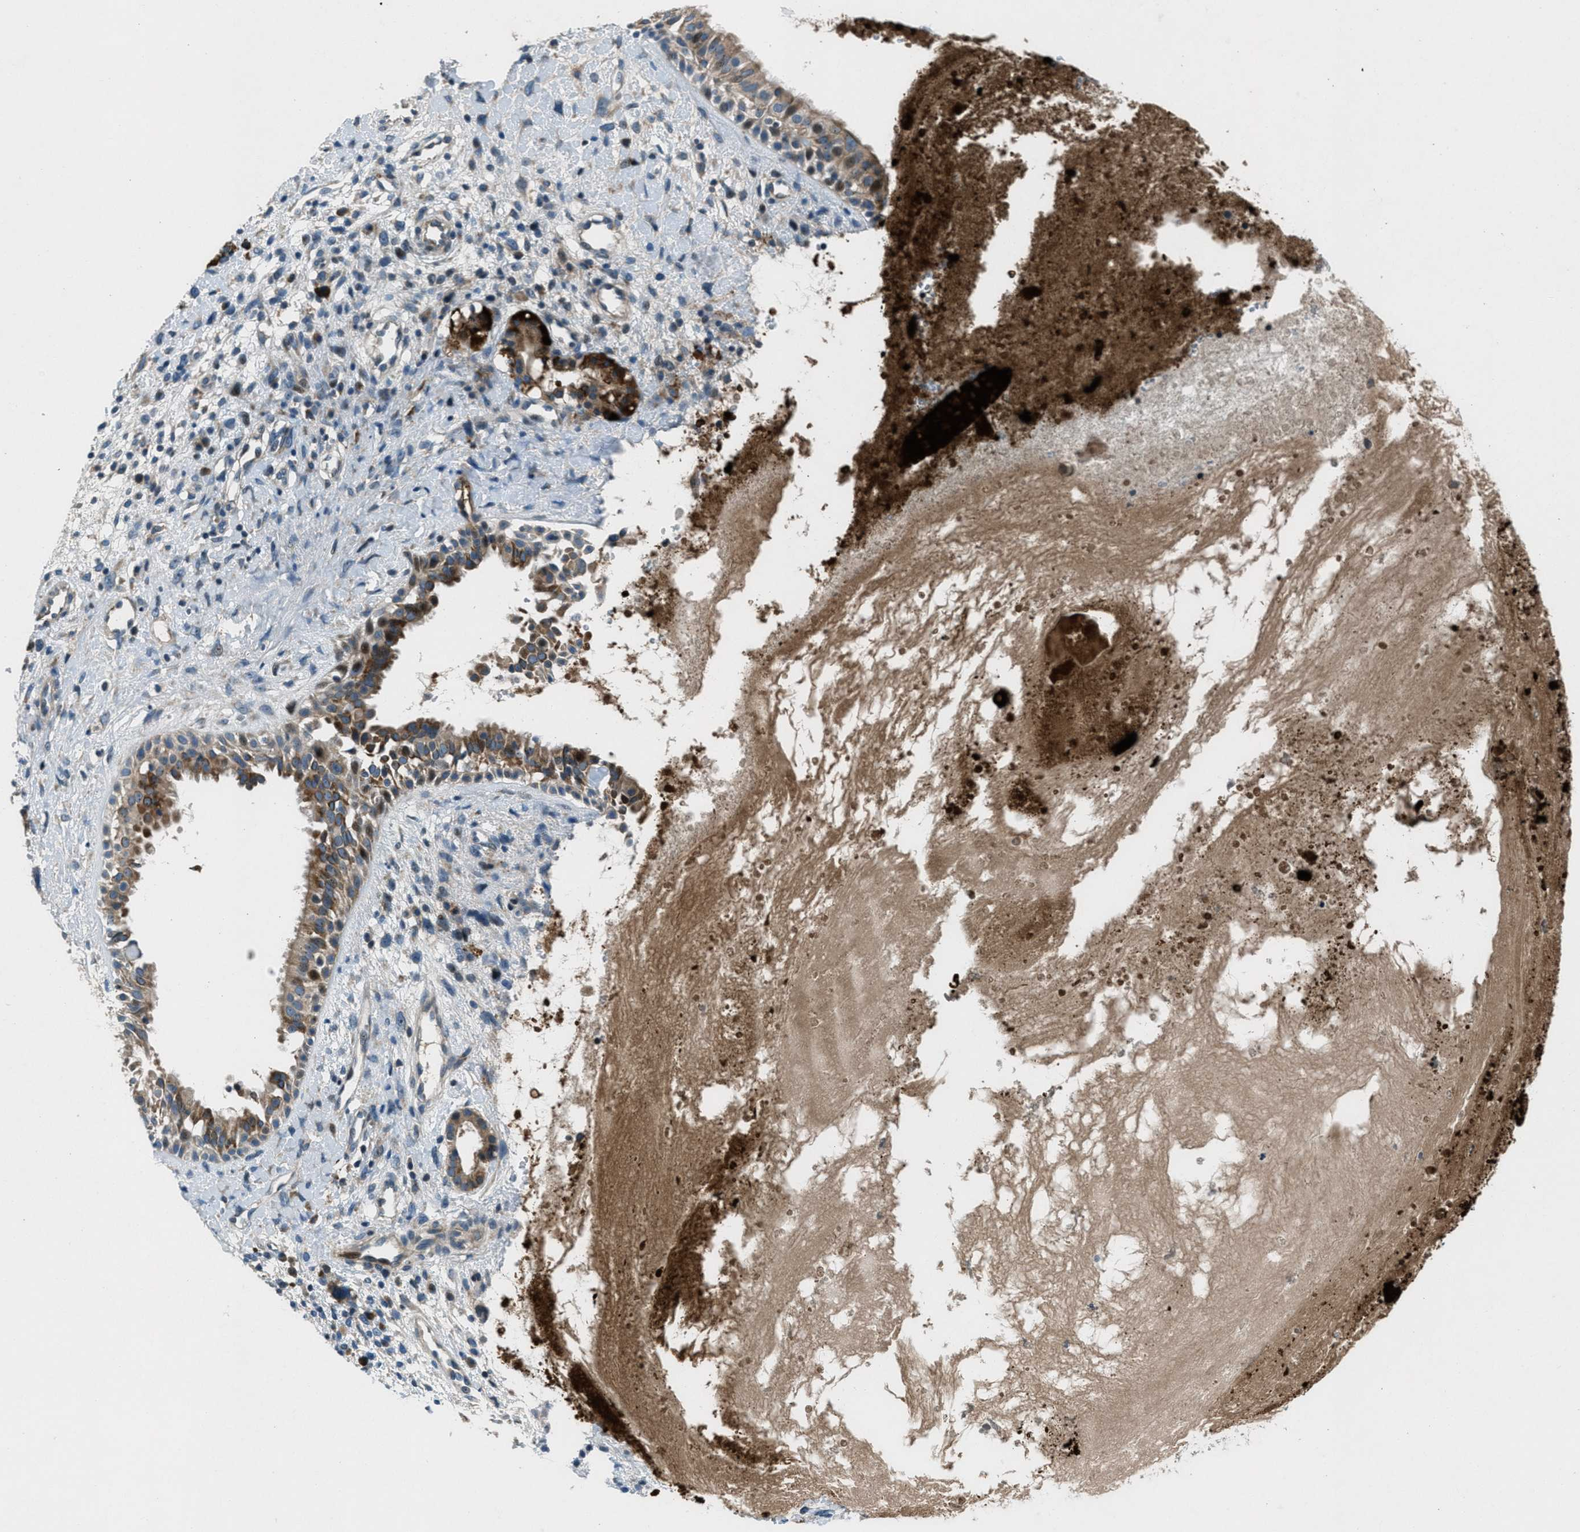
{"staining": {"intensity": "moderate", "quantity": ">75%", "location": "cytoplasmic/membranous"}, "tissue": "nasopharynx", "cell_type": "Respiratory epithelial cells", "image_type": "normal", "snomed": [{"axis": "morphology", "description": "Normal tissue, NOS"}, {"axis": "topography", "description": "Nasopharynx"}], "caption": "Respiratory epithelial cells show medium levels of moderate cytoplasmic/membranous expression in approximately >75% of cells in normal human nasopharynx.", "gene": "CLEC2D", "patient": {"sex": "male", "age": 22}}